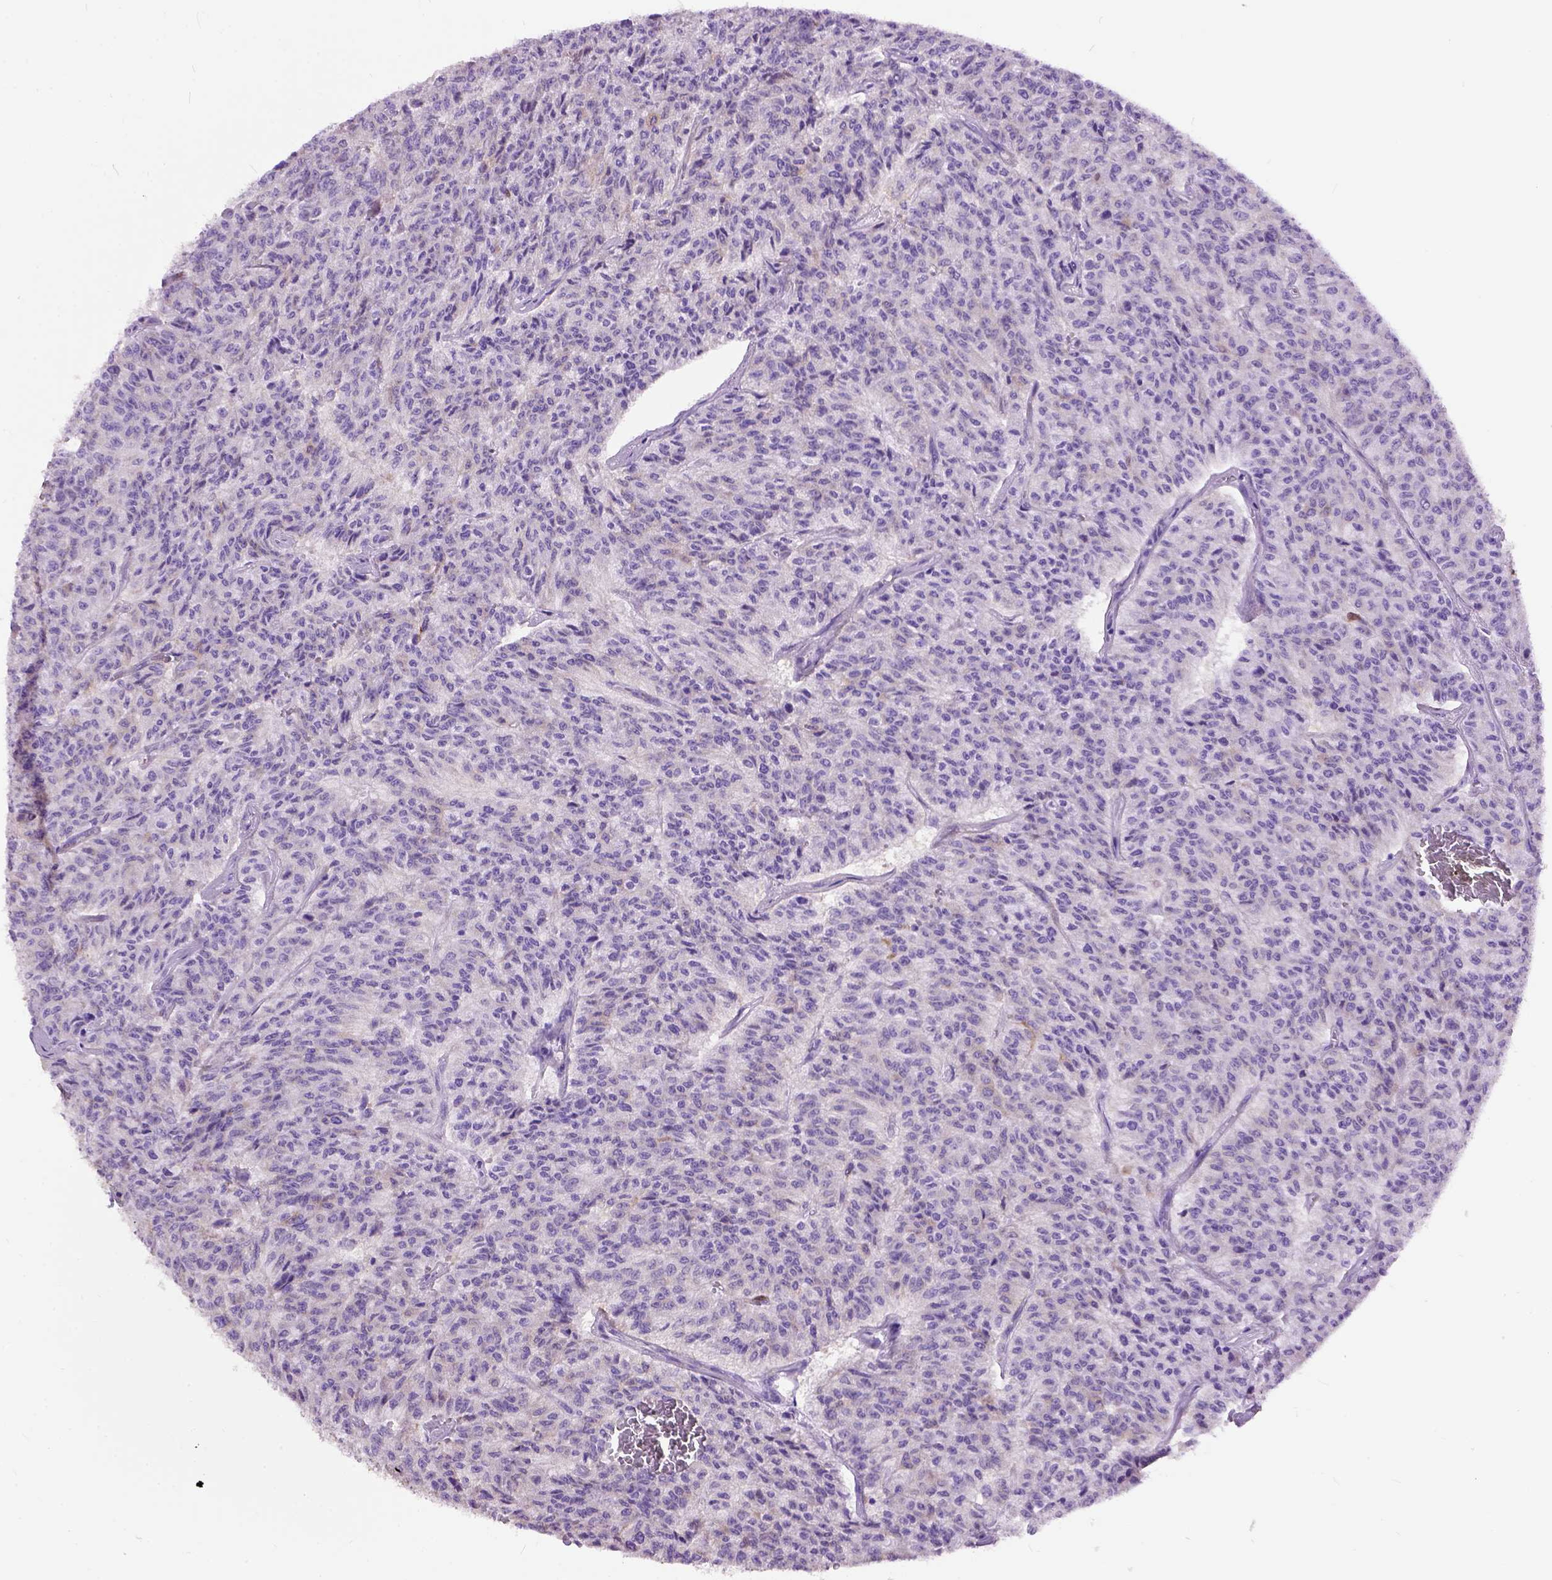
{"staining": {"intensity": "negative", "quantity": "none", "location": "none"}, "tissue": "carcinoid", "cell_type": "Tumor cells", "image_type": "cancer", "snomed": [{"axis": "morphology", "description": "Carcinoid, malignant, NOS"}, {"axis": "topography", "description": "Lung"}], "caption": "High power microscopy image of an immunohistochemistry (IHC) image of carcinoid, revealing no significant positivity in tumor cells.", "gene": "MAPT", "patient": {"sex": "male", "age": 71}}